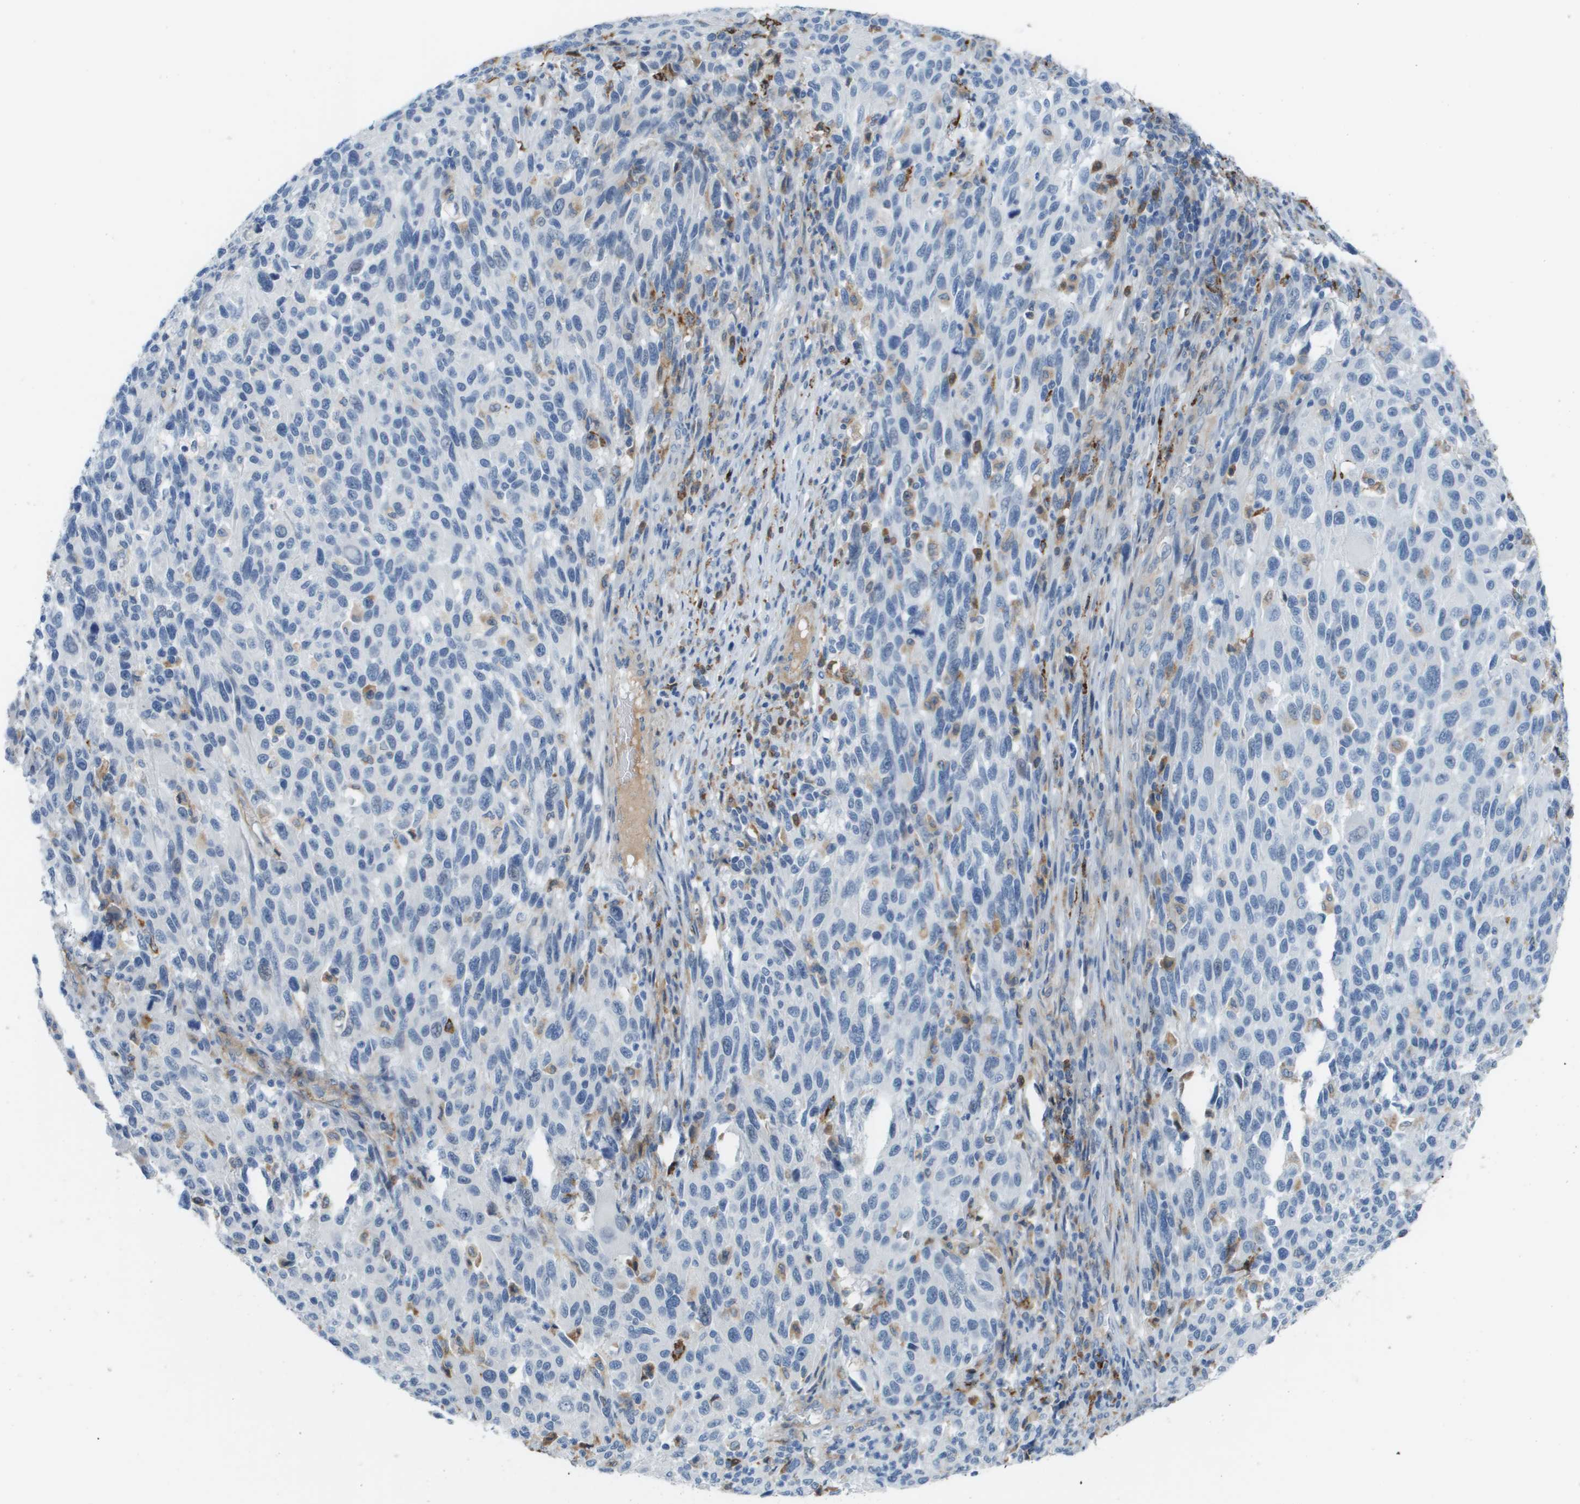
{"staining": {"intensity": "negative", "quantity": "none", "location": "none"}, "tissue": "melanoma", "cell_type": "Tumor cells", "image_type": "cancer", "snomed": [{"axis": "morphology", "description": "Malignant melanoma, Metastatic site"}, {"axis": "topography", "description": "Lymph node"}], "caption": "High magnification brightfield microscopy of malignant melanoma (metastatic site) stained with DAB (3,3'-diaminobenzidine) (brown) and counterstained with hematoxylin (blue): tumor cells show no significant staining.", "gene": "ZBTB43", "patient": {"sex": "male", "age": 61}}